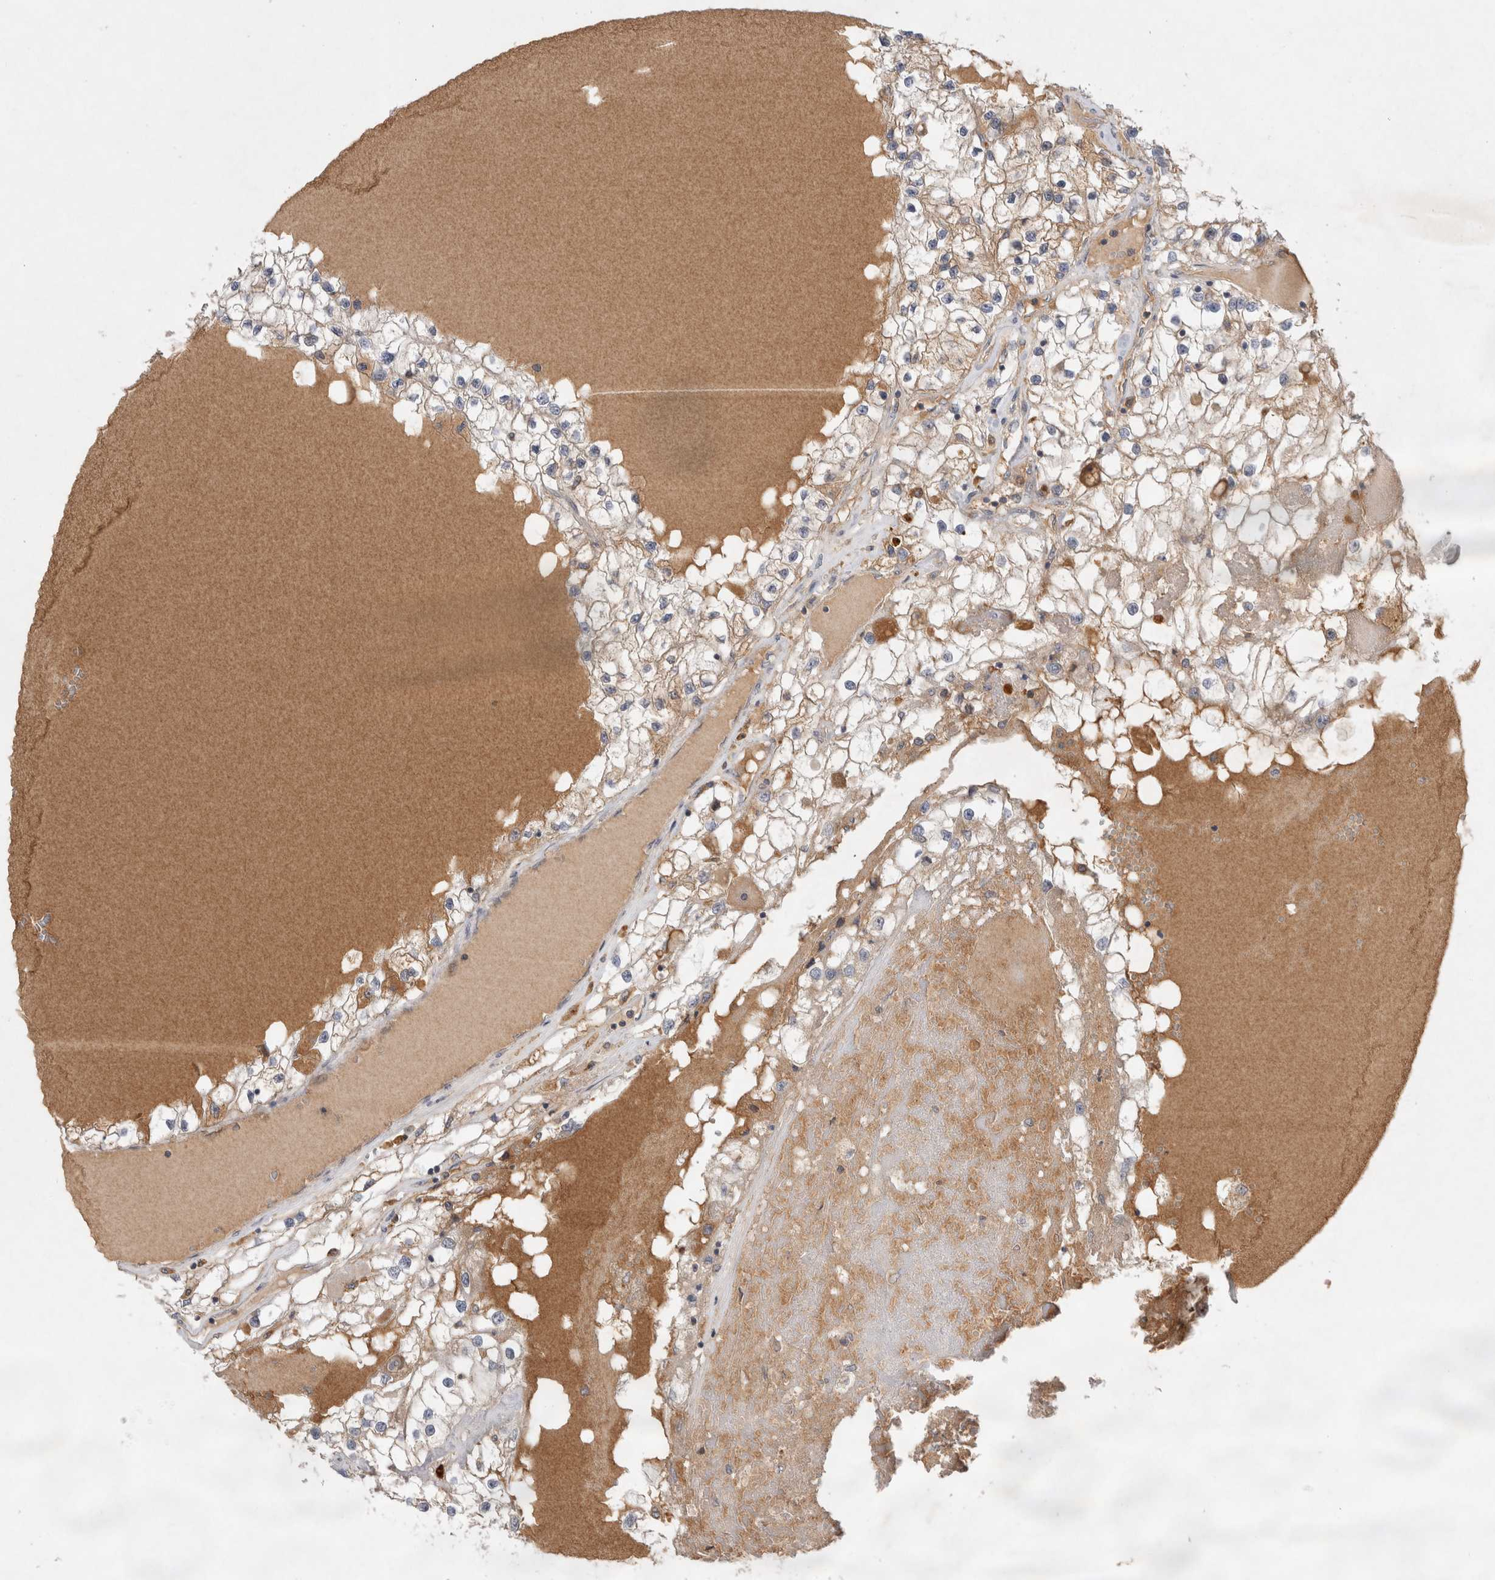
{"staining": {"intensity": "weak", "quantity": ">75%", "location": "cytoplasmic/membranous"}, "tissue": "renal cancer", "cell_type": "Tumor cells", "image_type": "cancer", "snomed": [{"axis": "morphology", "description": "Adenocarcinoma, NOS"}, {"axis": "topography", "description": "Kidney"}], "caption": "This is an image of IHC staining of renal cancer (adenocarcinoma), which shows weak staining in the cytoplasmic/membranous of tumor cells.", "gene": "HTT", "patient": {"sex": "male", "age": 68}}